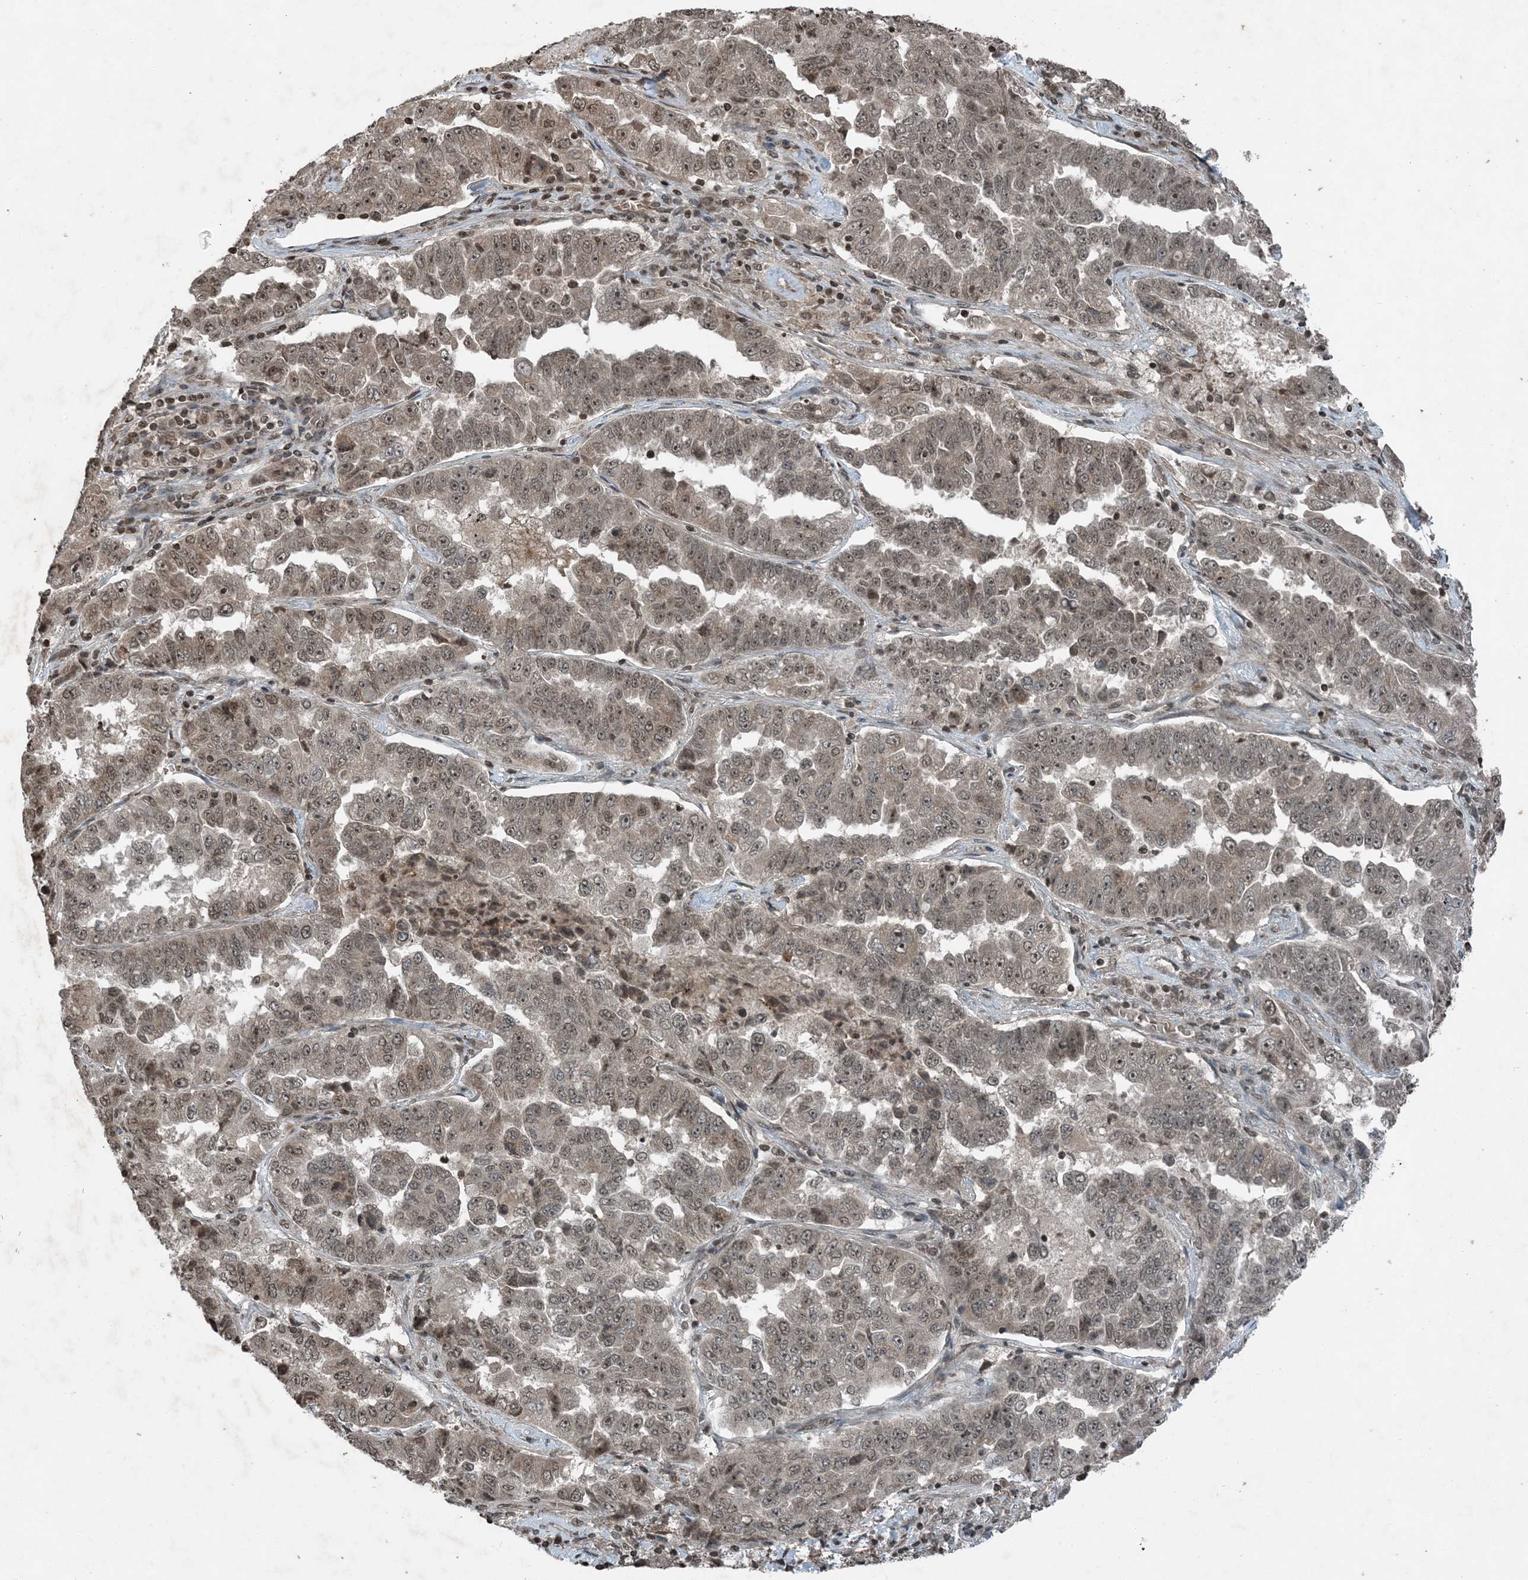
{"staining": {"intensity": "moderate", "quantity": "25%-75%", "location": "nuclear"}, "tissue": "lung cancer", "cell_type": "Tumor cells", "image_type": "cancer", "snomed": [{"axis": "morphology", "description": "Adenocarcinoma, NOS"}, {"axis": "topography", "description": "Lung"}], "caption": "Protein analysis of lung adenocarcinoma tissue displays moderate nuclear expression in about 25%-75% of tumor cells.", "gene": "ZFAND2B", "patient": {"sex": "female", "age": 51}}